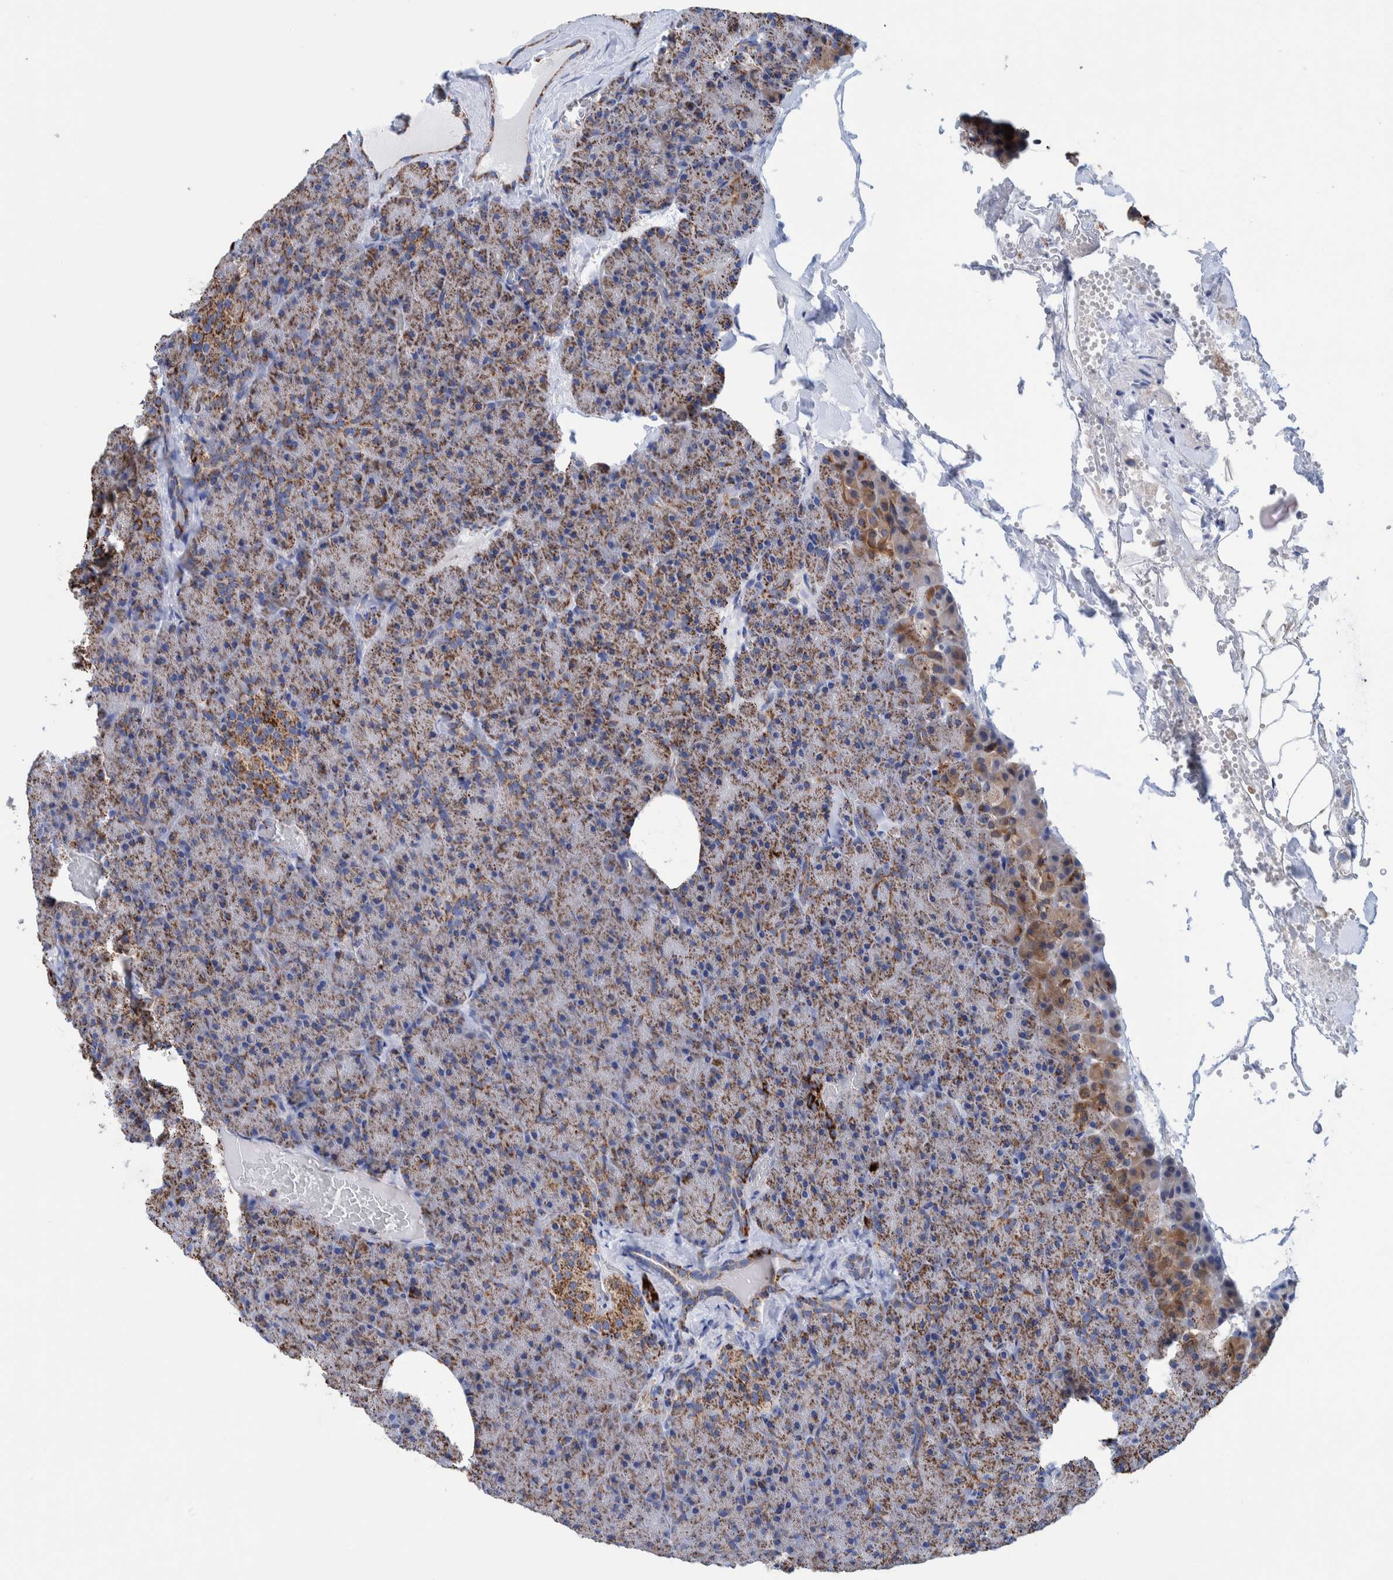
{"staining": {"intensity": "moderate", "quantity": ">75%", "location": "cytoplasmic/membranous"}, "tissue": "pancreas", "cell_type": "Exocrine glandular cells", "image_type": "normal", "snomed": [{"axis": "morphology", "description": "Normal tissue, NOS"}, {"axis": "morphology", "description": "Carcinoid, malignant, NOS"}, {"axis": "topography", "description": "Pancreas"}], "caption": "Immunohistochemistry (IHC) micrograph of benign pancreas: human pancreas stained using immunohistochemistry exhibits medium levels of moderate protein expression localized specifically in the cytoplasmic/membranous of exocrine glandular cells, appearing as a cytoplasmic/membranous brown color.", "gene": "DECR1", "patient": {"sex": "female", "age": 35}}